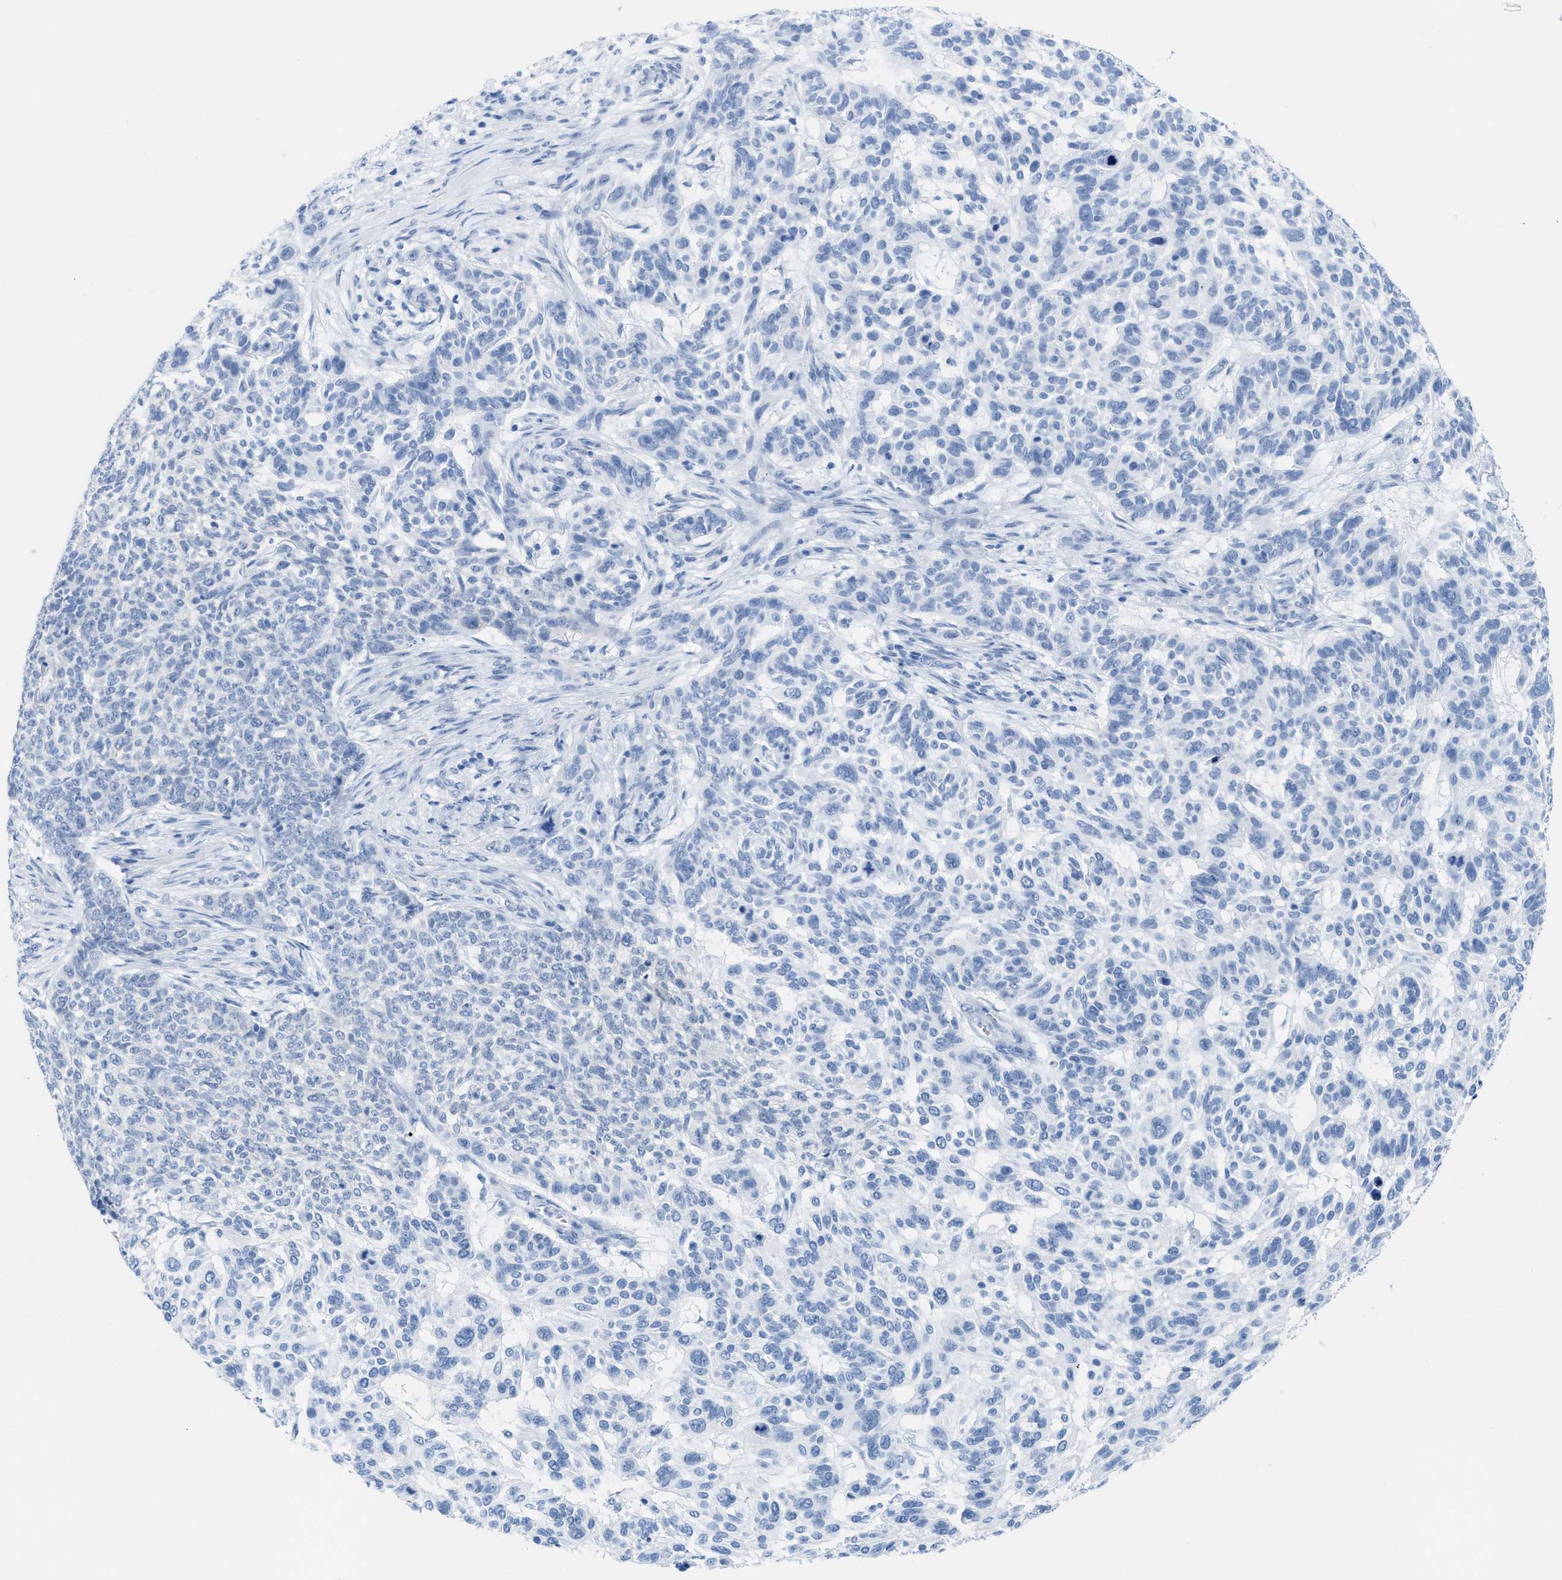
{"staining": {"intensity": "negative", "quantity": "none", "location": "none"}, "tissue": "skin cancer", "cell_type": "Tumor cells", "image_type": "cancer", "snomed": [{"axis": "morphology", "description": "Basal cell carcinoma"}, {"axis": "topography", "description": "Skin"}], "caption": "Protein analysis of skin cancer (basal cell carcinoma) exhibits no significant positivity in tumor cells.", "gene": "WDR4", "patient": {"sex": "male", "age": 85}}